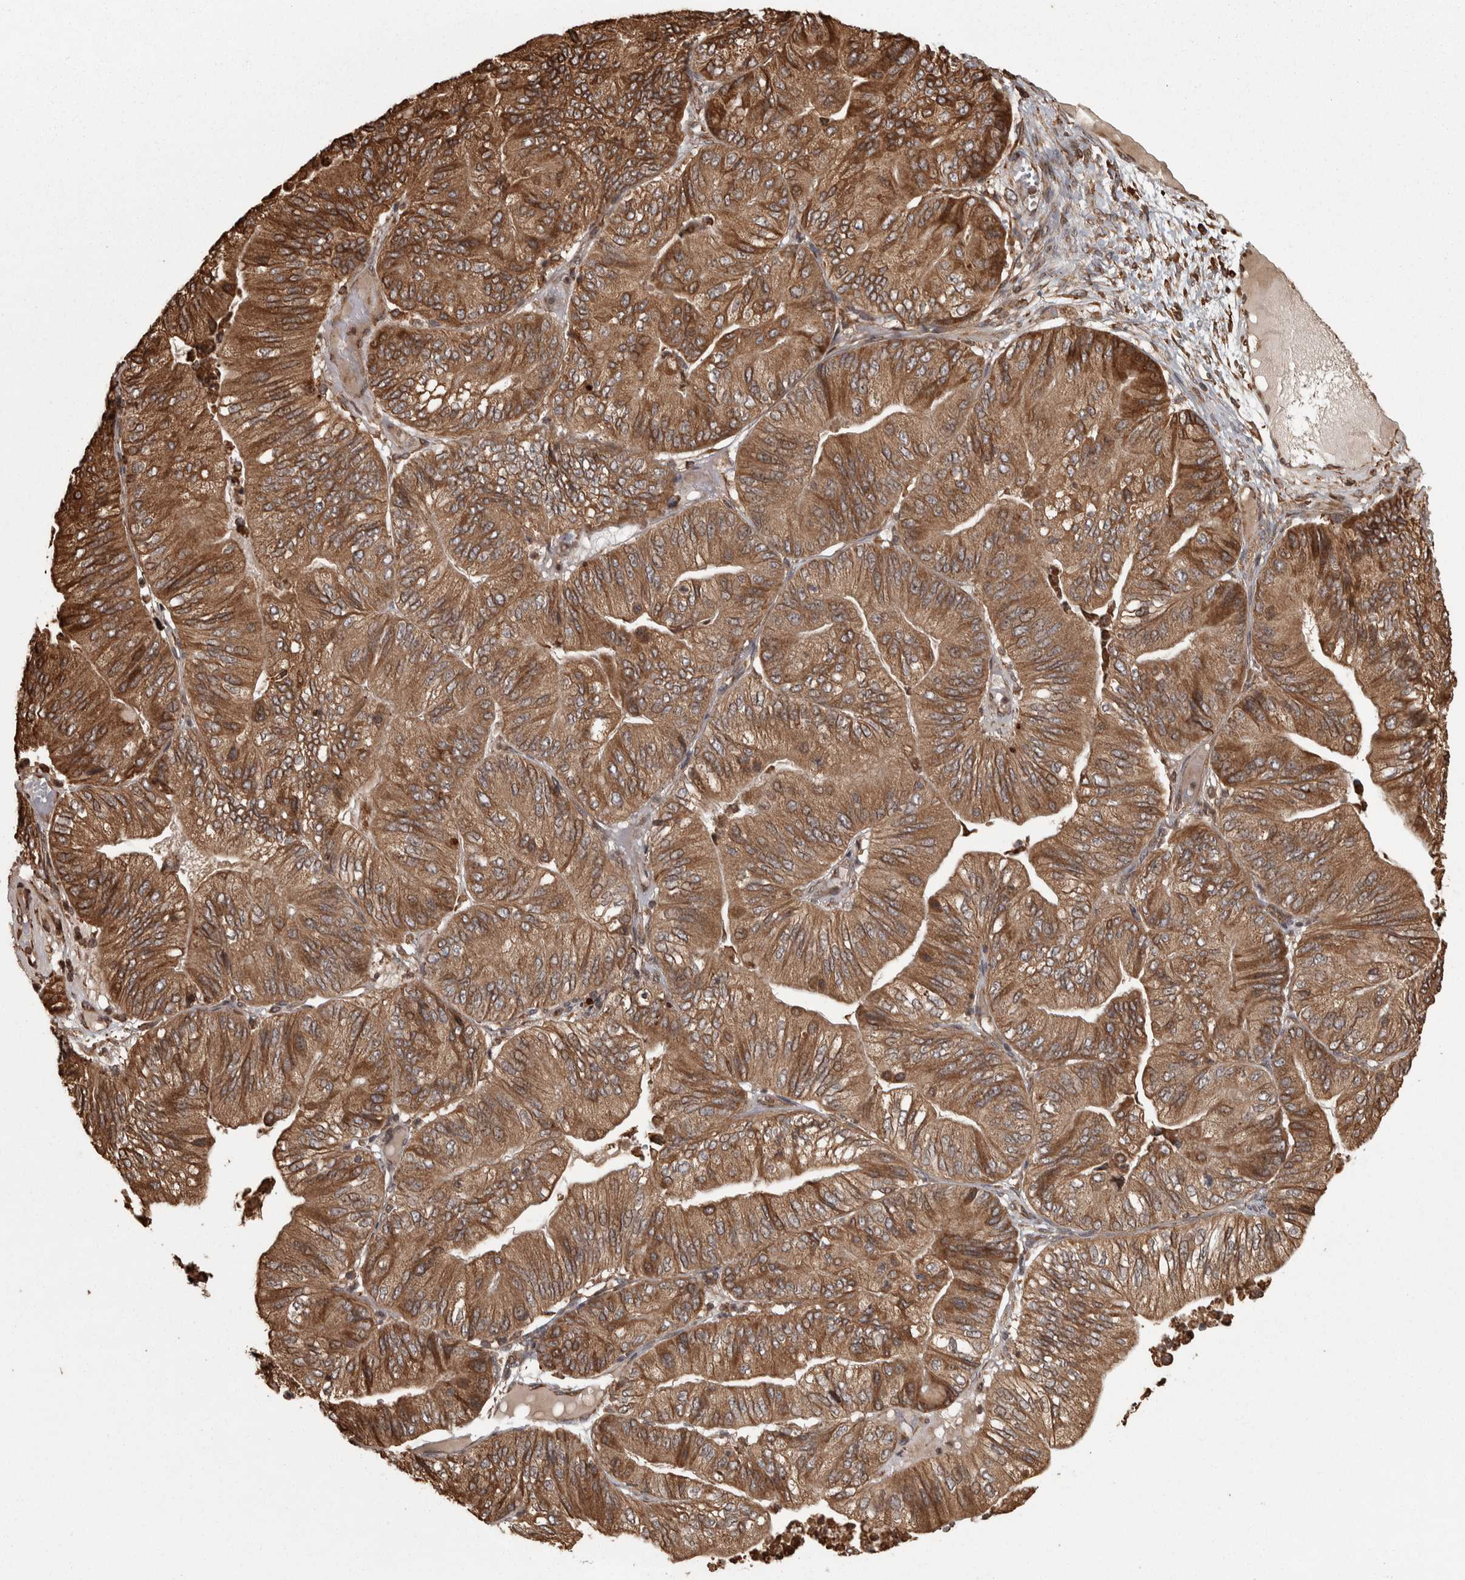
{"staining": {"intensity": "strong", "quantity": ">75%", "location": "cytoplasmic/membranous"}, "tissue": "ovarian cancer", "cell_type": "Tumor cells", "image_type": "cancer", "snomed": [{"axis": "morphology", "description": "Cystadenocarcinoma, mucinous, NOS"}, {"axis": "topography", "description": "Ovary"}], "caption": "Ovarian mucinous cystadenocarcinoma tissue exhibits strong cytoplasmic/membranous staining in about >75% of tumor cells, visualized by immunohistochemistry.", "gene": "AGBL3", "patient": {"sex": "female", "age": 61}}